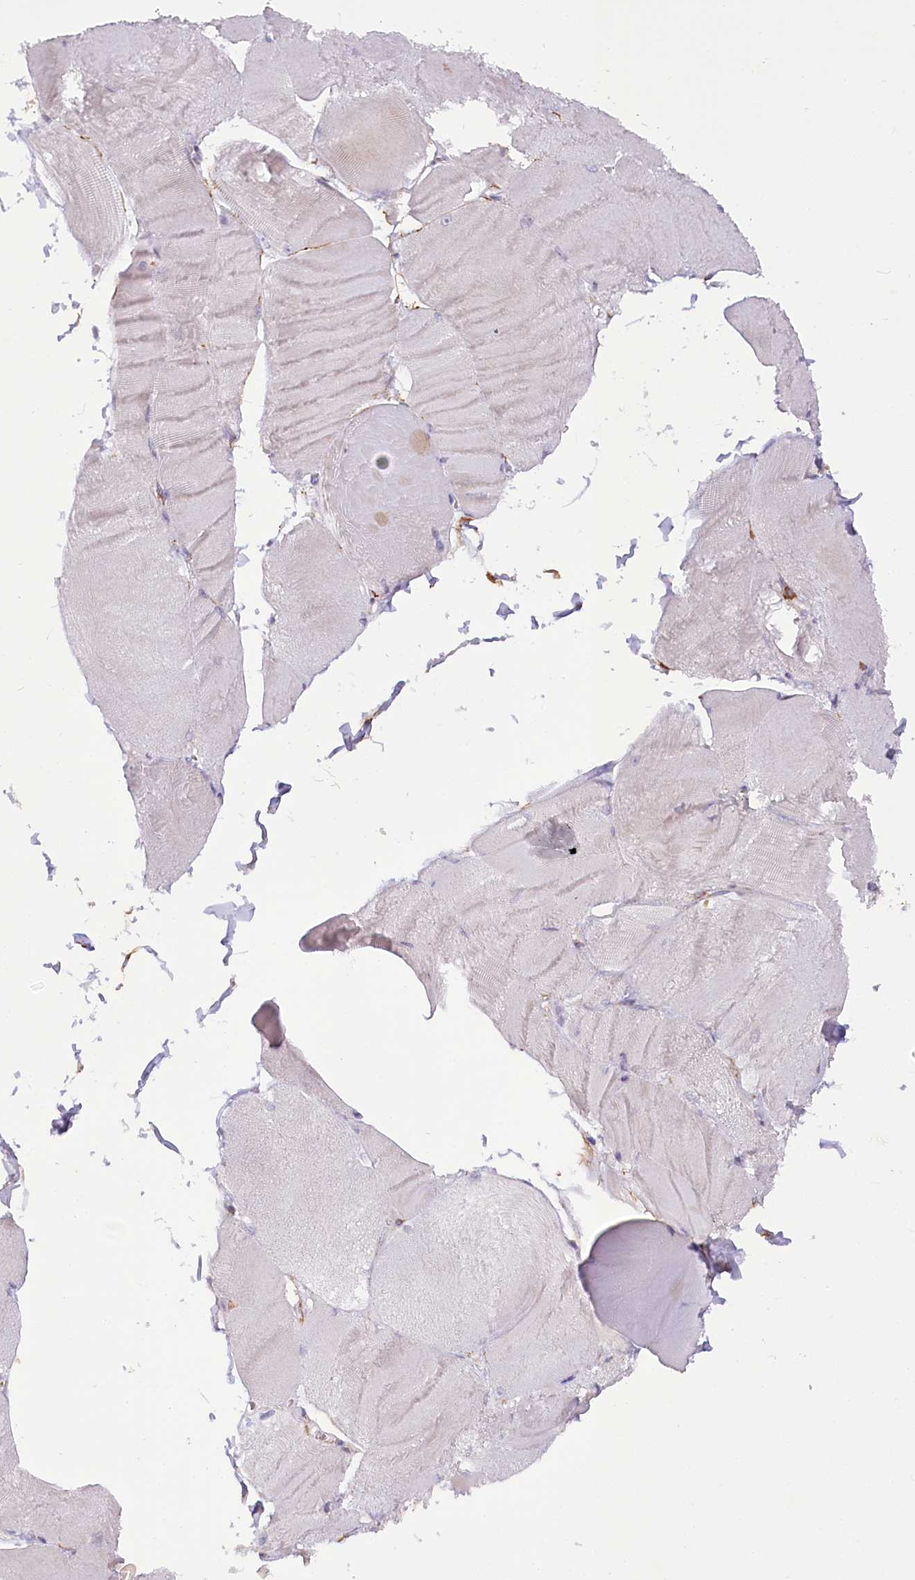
{"staining": {"intensity": "negative", "quantity": "none", "location": "none"}, "tissue": "skeletal muscle", "cell_type": "Myocytes", "image_type": "normal", "snomed": [{"axis": "morphology", "description": "Normal tissue, NOS"}, {"axis": "morphology", "description": "Basal cell carcinoma"}, {"axis": "topography", "description": "Skeletal muscle"}], "caption": "DAB immunohistochemical staining of normal skeletal muscle displays no significant positivity in myocytes.", "gene": "NCKAP5", "patient": {"sex": "female", "age": 64}}